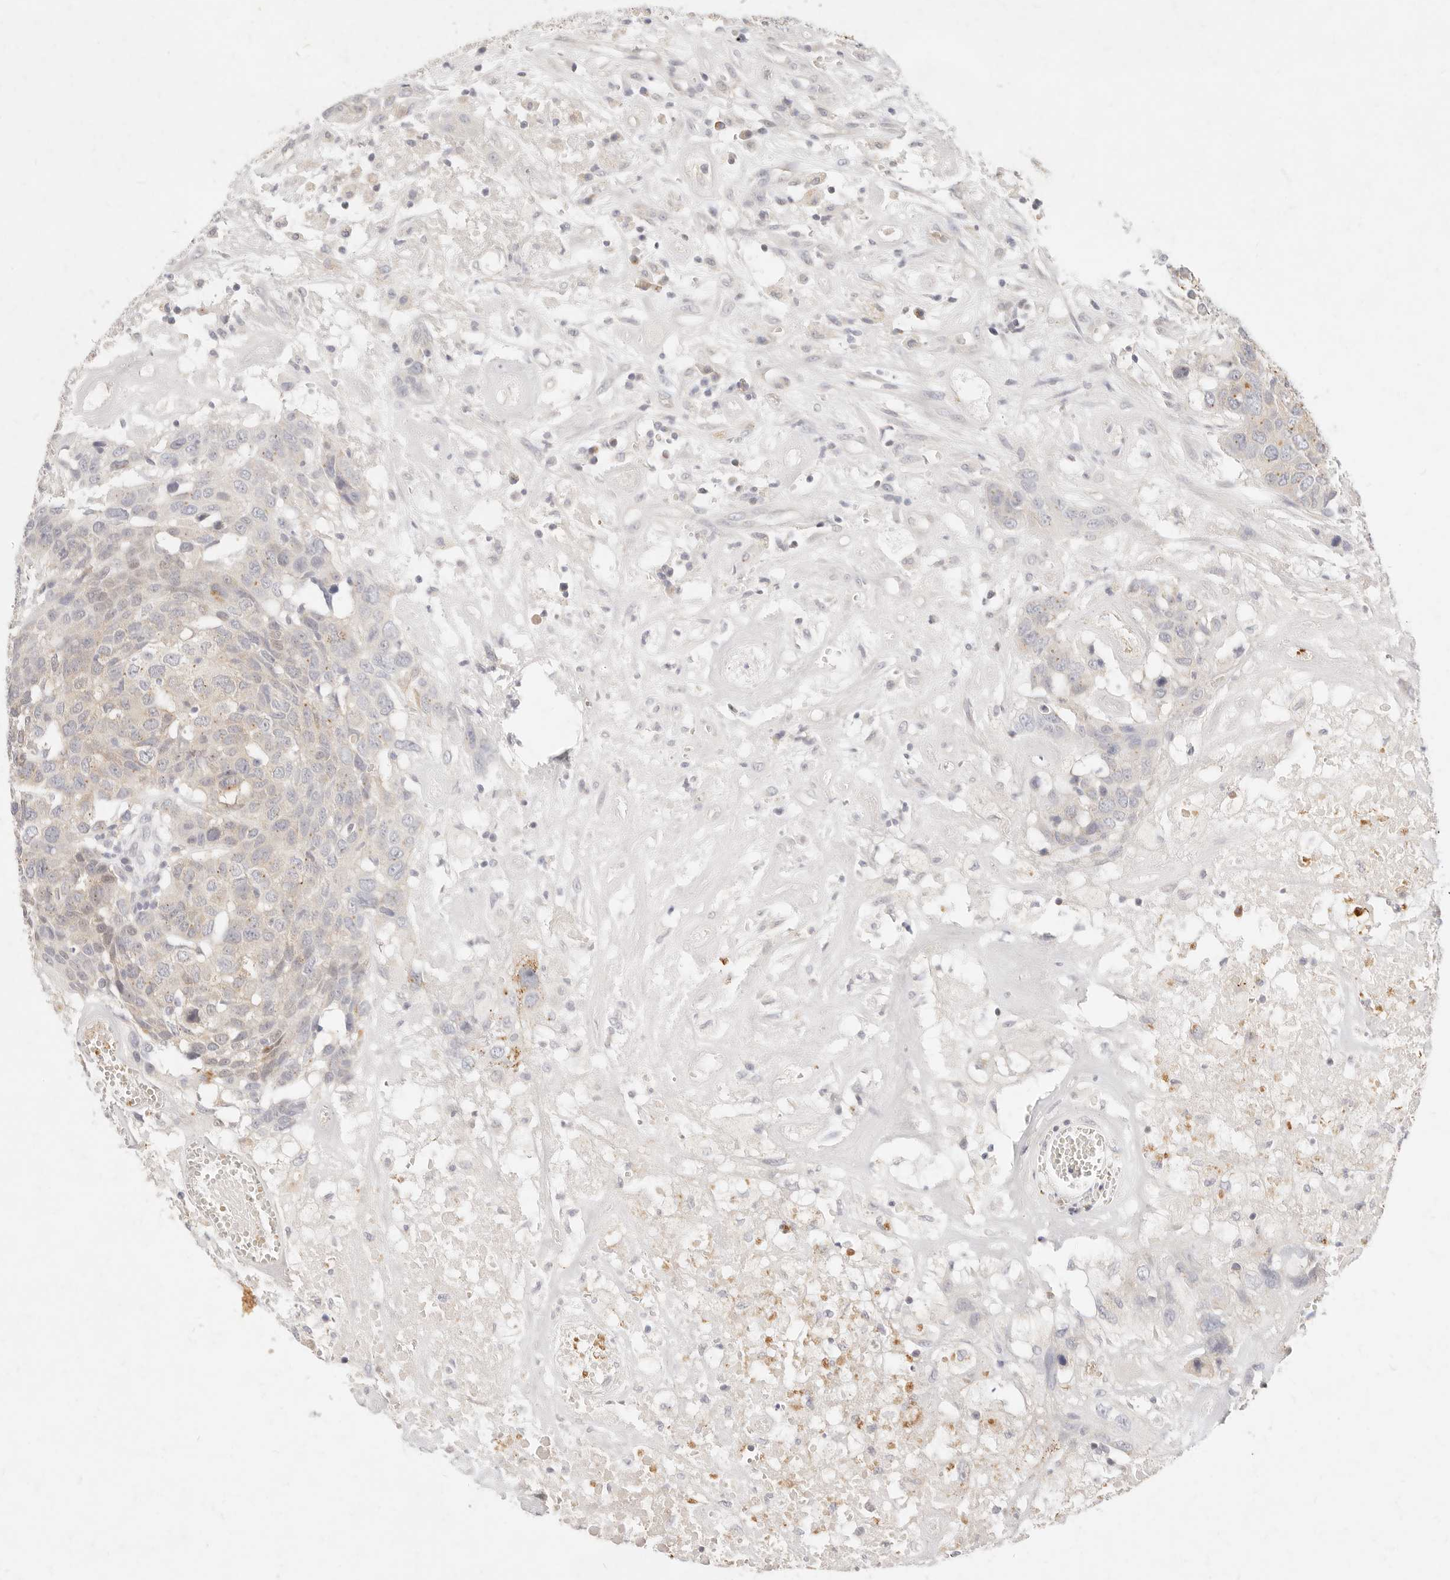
{"staining": {"intensity": "weak", "quantity": "25%-75%", "location": "cytoplasmic/membranous"}, "tissue": "head and neck cancer", "cell_type": "Tumor cells", "image_type": "cancer", "snomed": [{"axis": "morphology", "description": "Squamous cell carcinoma, NOS"}, {"axis": "topography", "description": "Head-Neck"}], "caption": "Immunohistochemistry (DAB (3,3'-diaminobenzidine)) staining of human head and neck squamous cell carcinoma displays weak cytoplasmic/membranous protein expression in approximately 25%-75% of tumor cells. (DAB (3,3'-diaminobenzidine) IHC with brightfield microscopy, high magnification).", "gene": "ASCL3", "patient": {"sex": "male", "age": 66}}